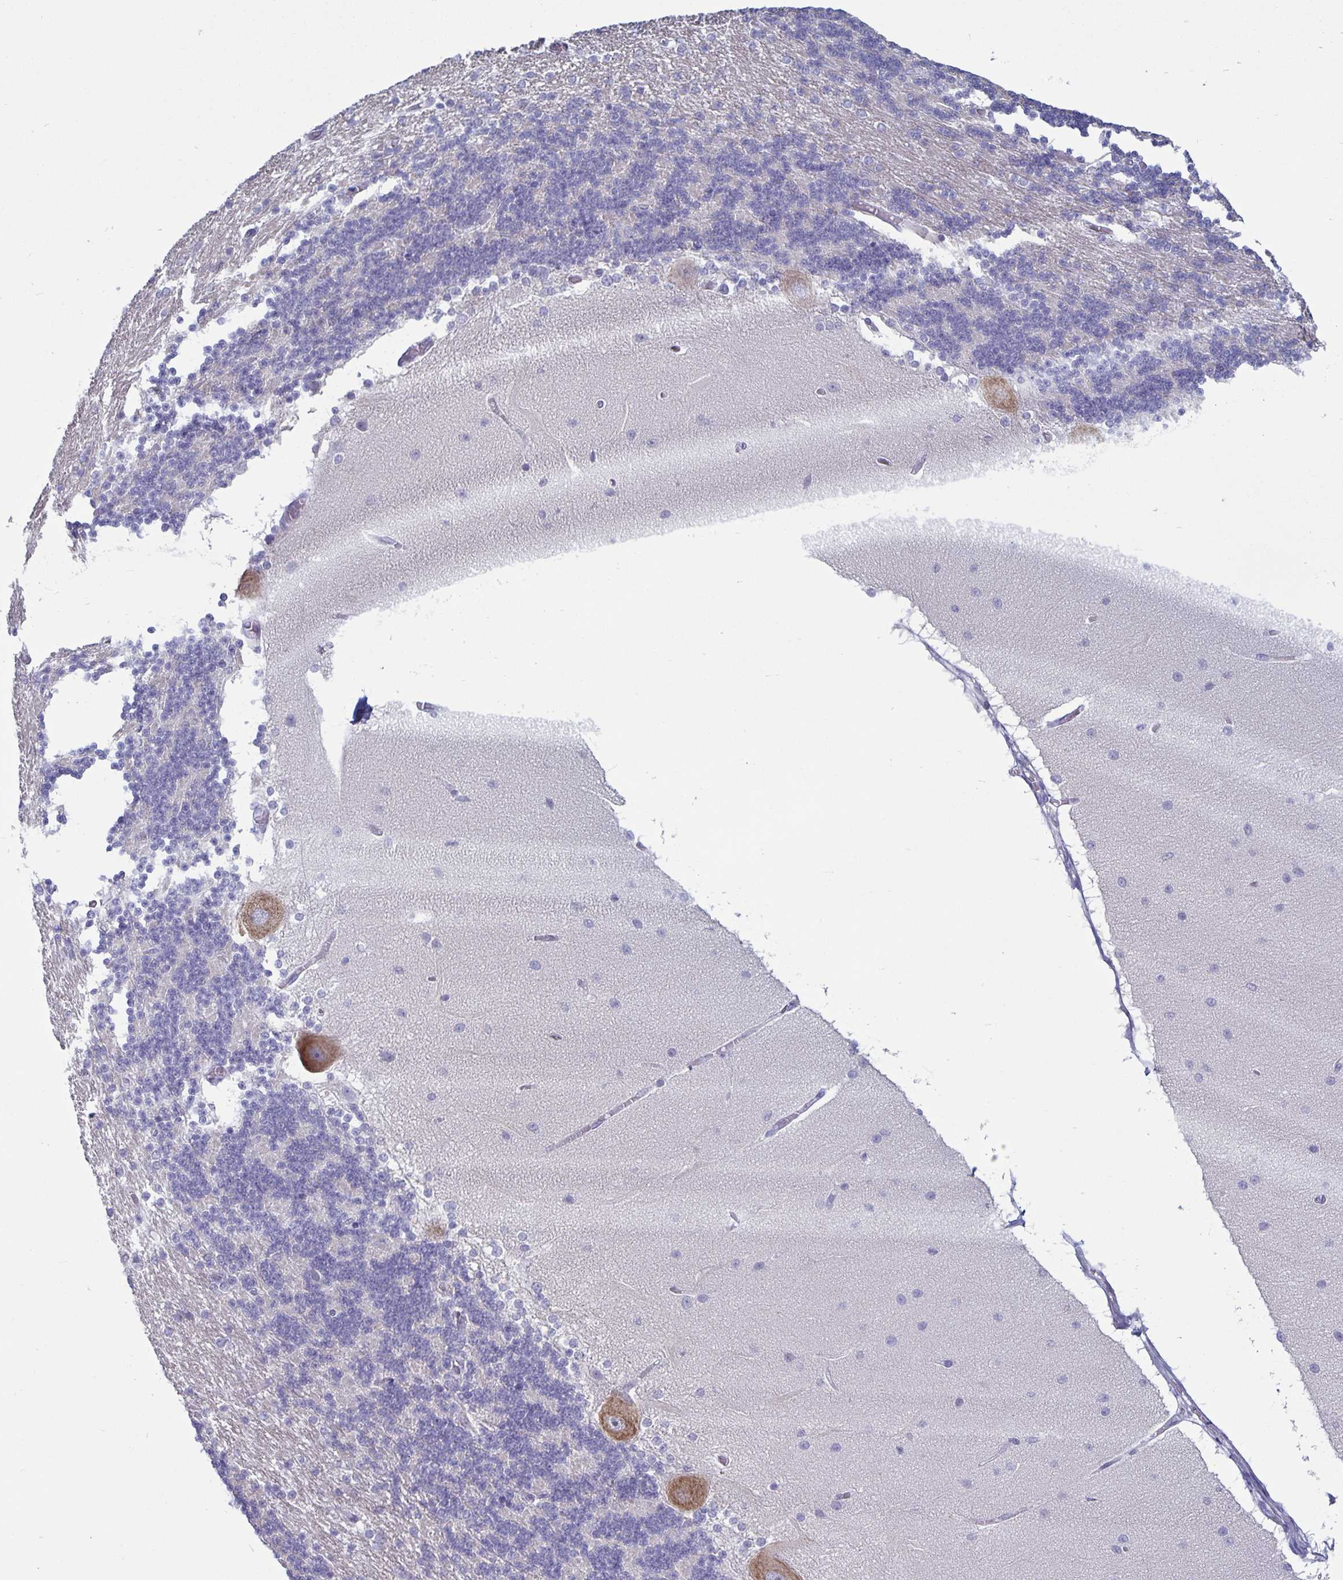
{"staining": {"intensity": "negative", "quantity": "none", "location": "none"}, "tissue": "cerebellum", "cell_type": "Cells in granular layer", "image_type": "normal", "snomed": [{"axis": "morphology", "description": "Normal tissue, NOS"}, {"axis": "topography", "description": "Cerebellum"}], "caption": "High power microscopy histopathology image of an immunohistochemistry photomicrograph of unremarkable cerebellum, revealing no significant staining in cells in granular layer. (Immunohistochemistry, brightfield microscopy, high magnification).", "gene": "PLCB3", "patient": {"sex": "female", "age": 54}}